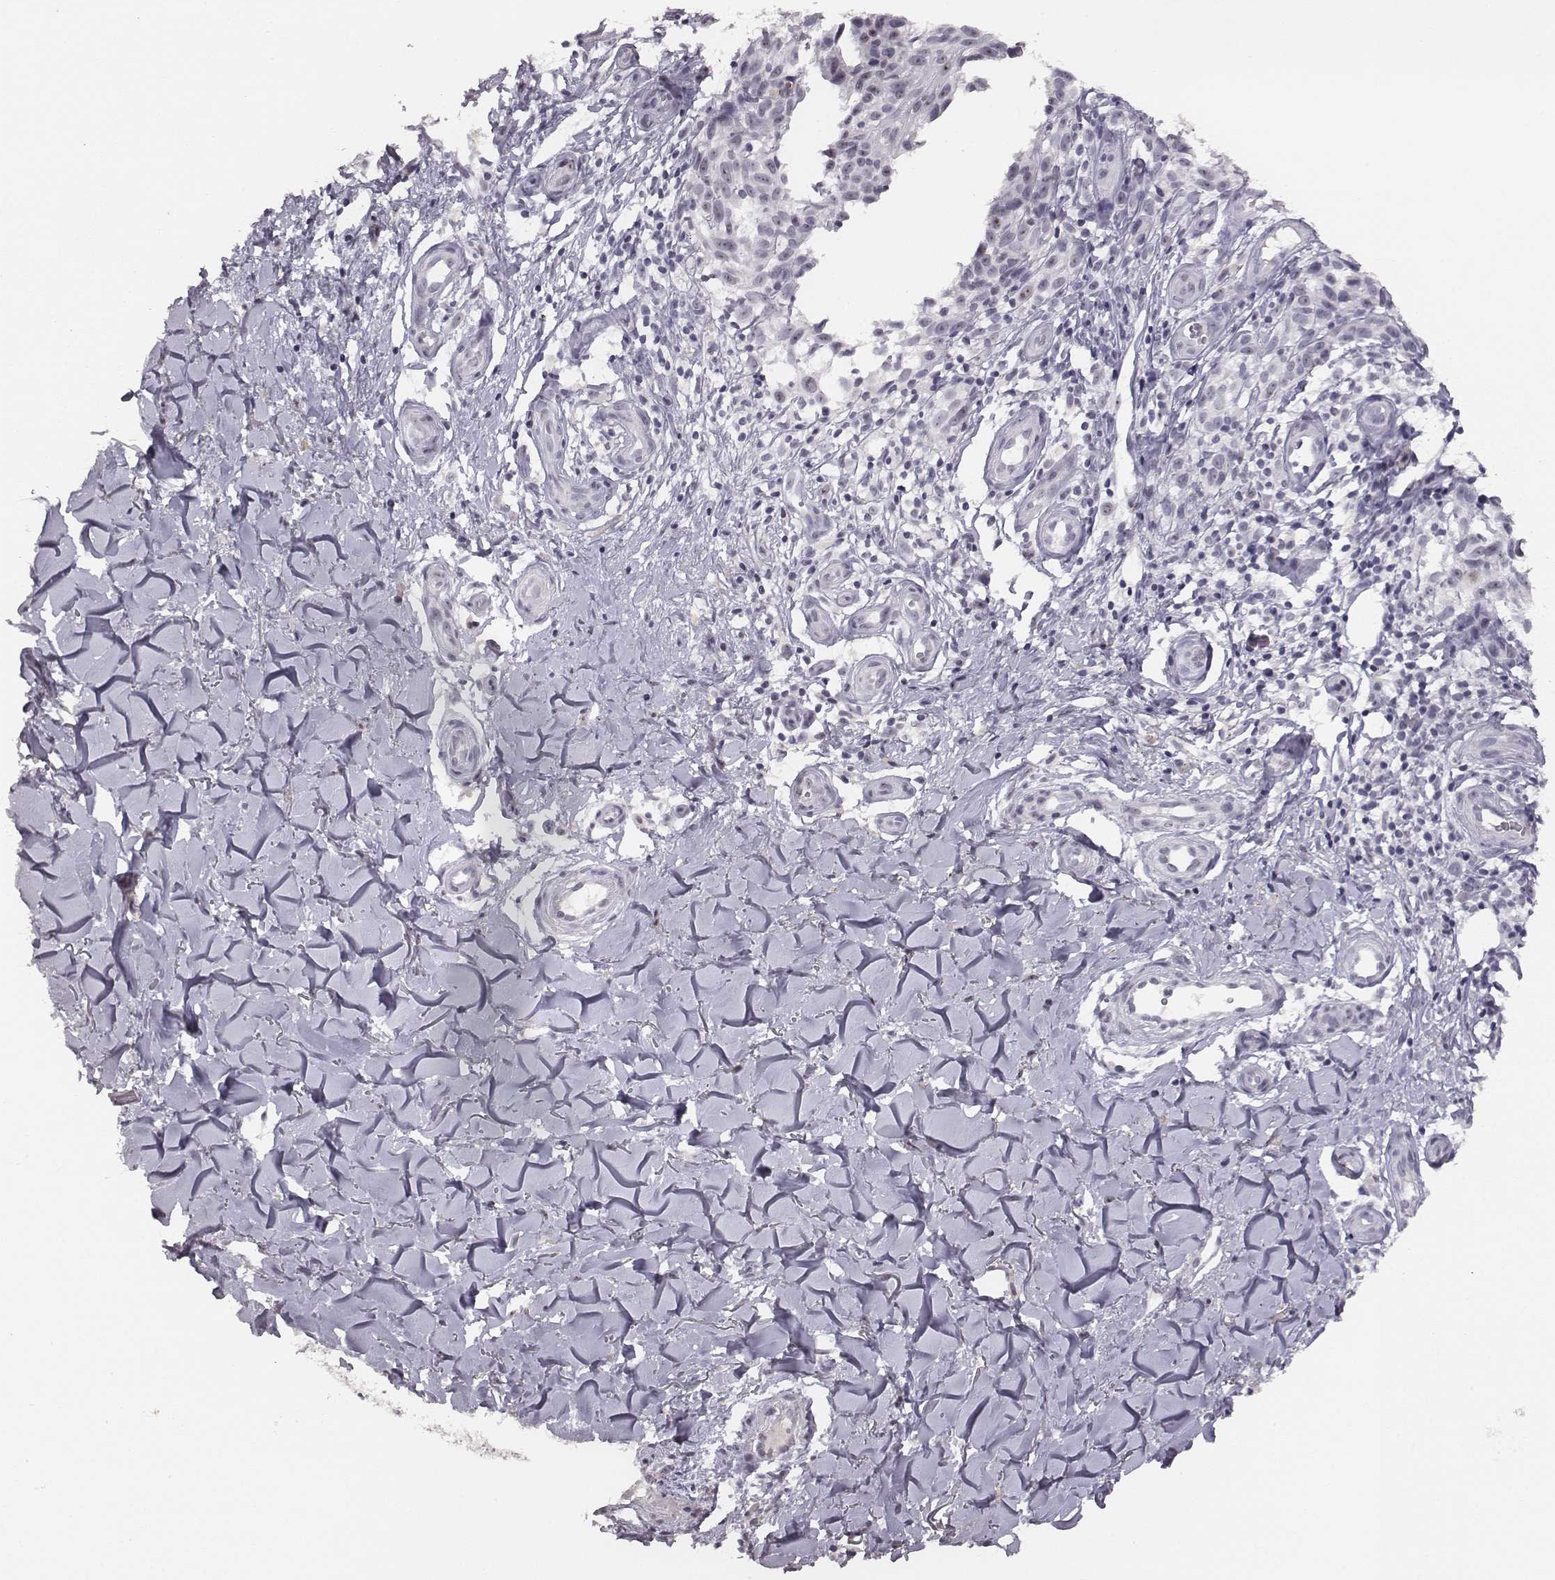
{"staining": {"intensity": "negative", "quantity": "none", "location": "none"}, "tissue": "melanoma", "cell_type": "Tumor cells", "image_type": "cancer", "snomed": [{"axis": "morphology", "description": "Malignant melanoma, NOS"}, {"axis": "topography", "description": "Skin"}], "caption": "IHC image of melanoma stained for a protein (brown), which demonstrates no staining in tumor cells. (DAB (3,3'-diaminobenzidine) immunohistochemistry (IHC) visualized using brightfield microscopy, high magnification).", "gene": "NIFK", "patient": {"sex": "female", "age": 53}}